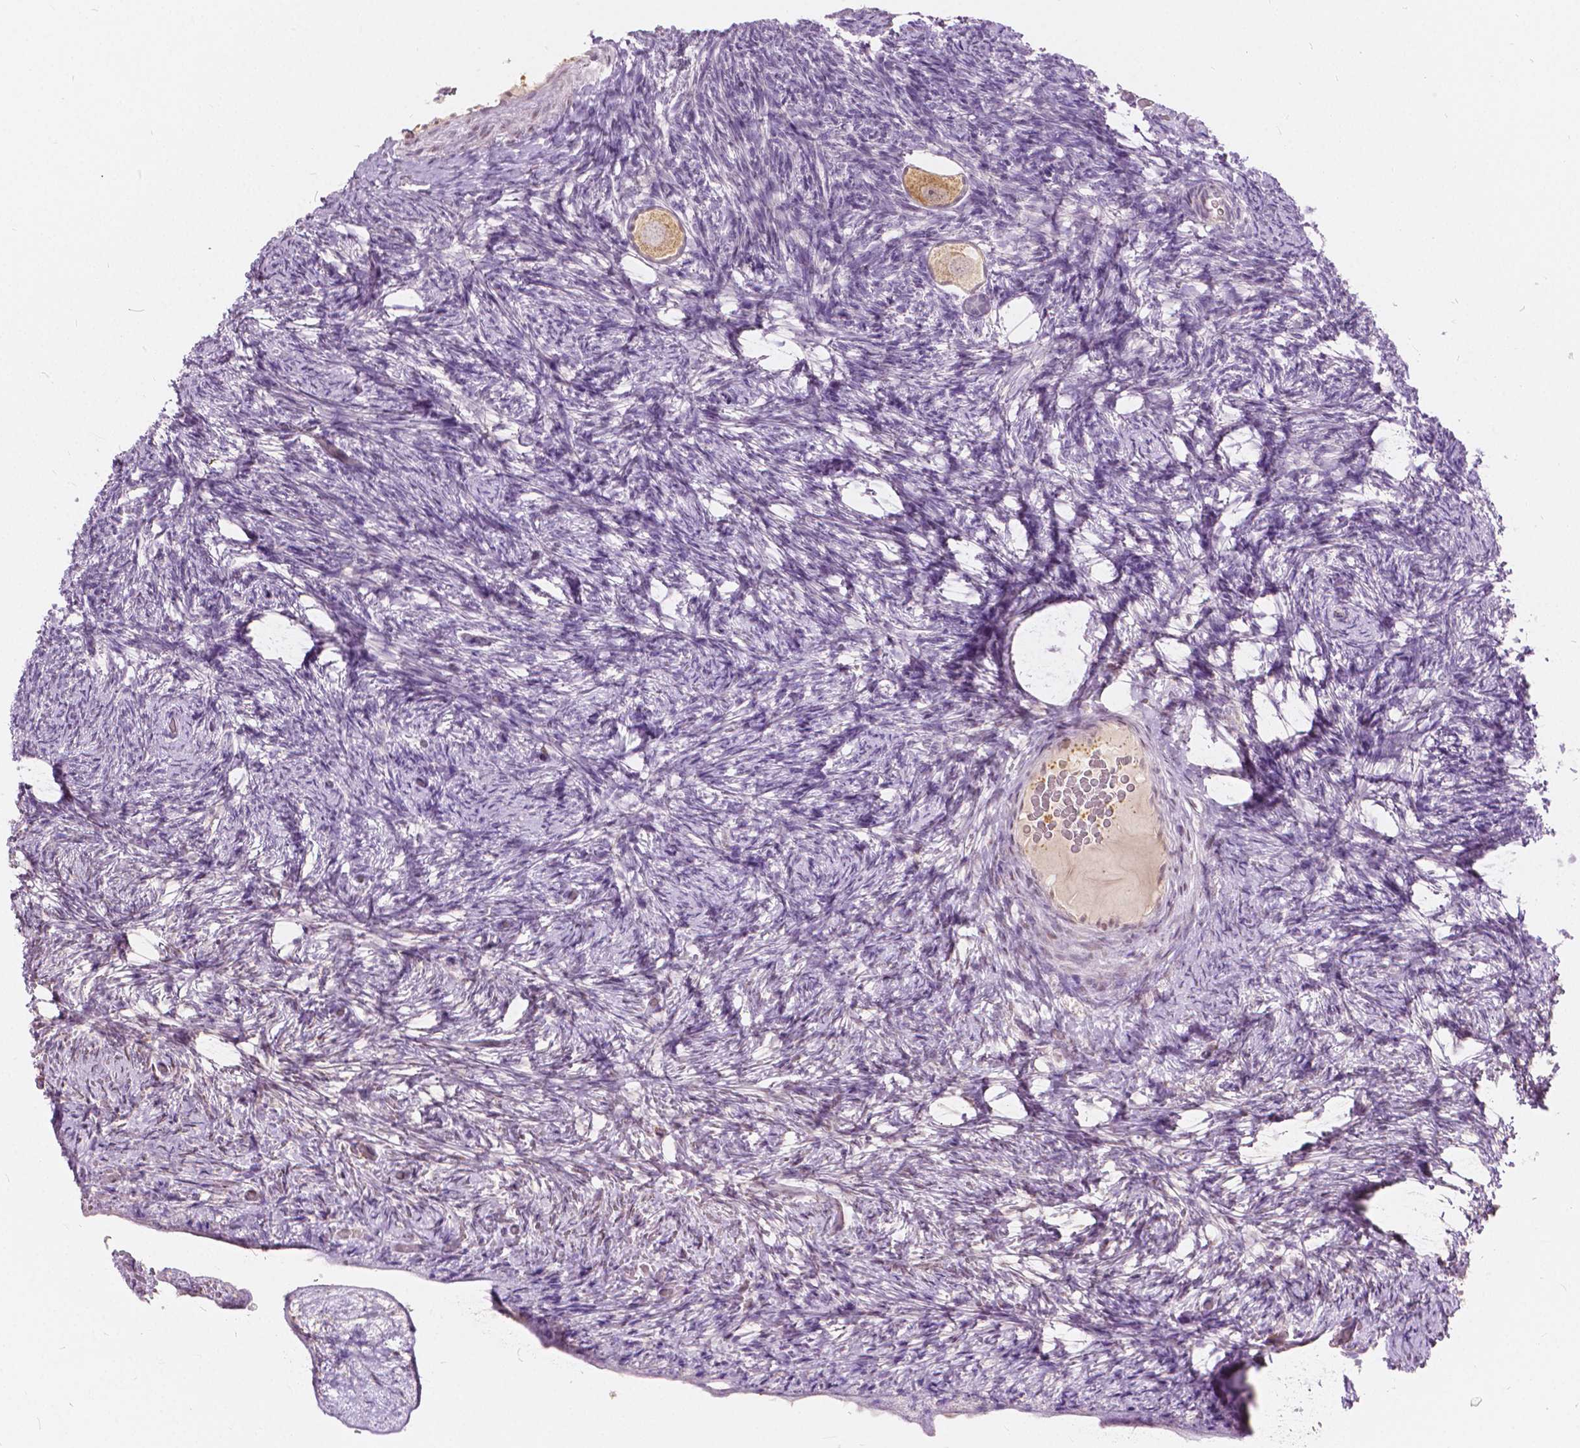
{"staining": {"intensity": "moderate", "quantity": ">75%", "location": "cytoplasmic/membranous"}, "tissue": "ovary", "cell_type": "Follicle cells", "image_type": "normal", "snomed": [{"axis": "morphology", "description": "Normal tissue, NOS"}, {"axis": "topography", "description": "Ovary"}], "caption": "Follicle cells demonstrate medium levels of moderate cytoplasmic/membranous expression in approximately >75% of cells in normal ovary.", "gene": "DLX6", "patient": {"sex": "female", "age": 34}}